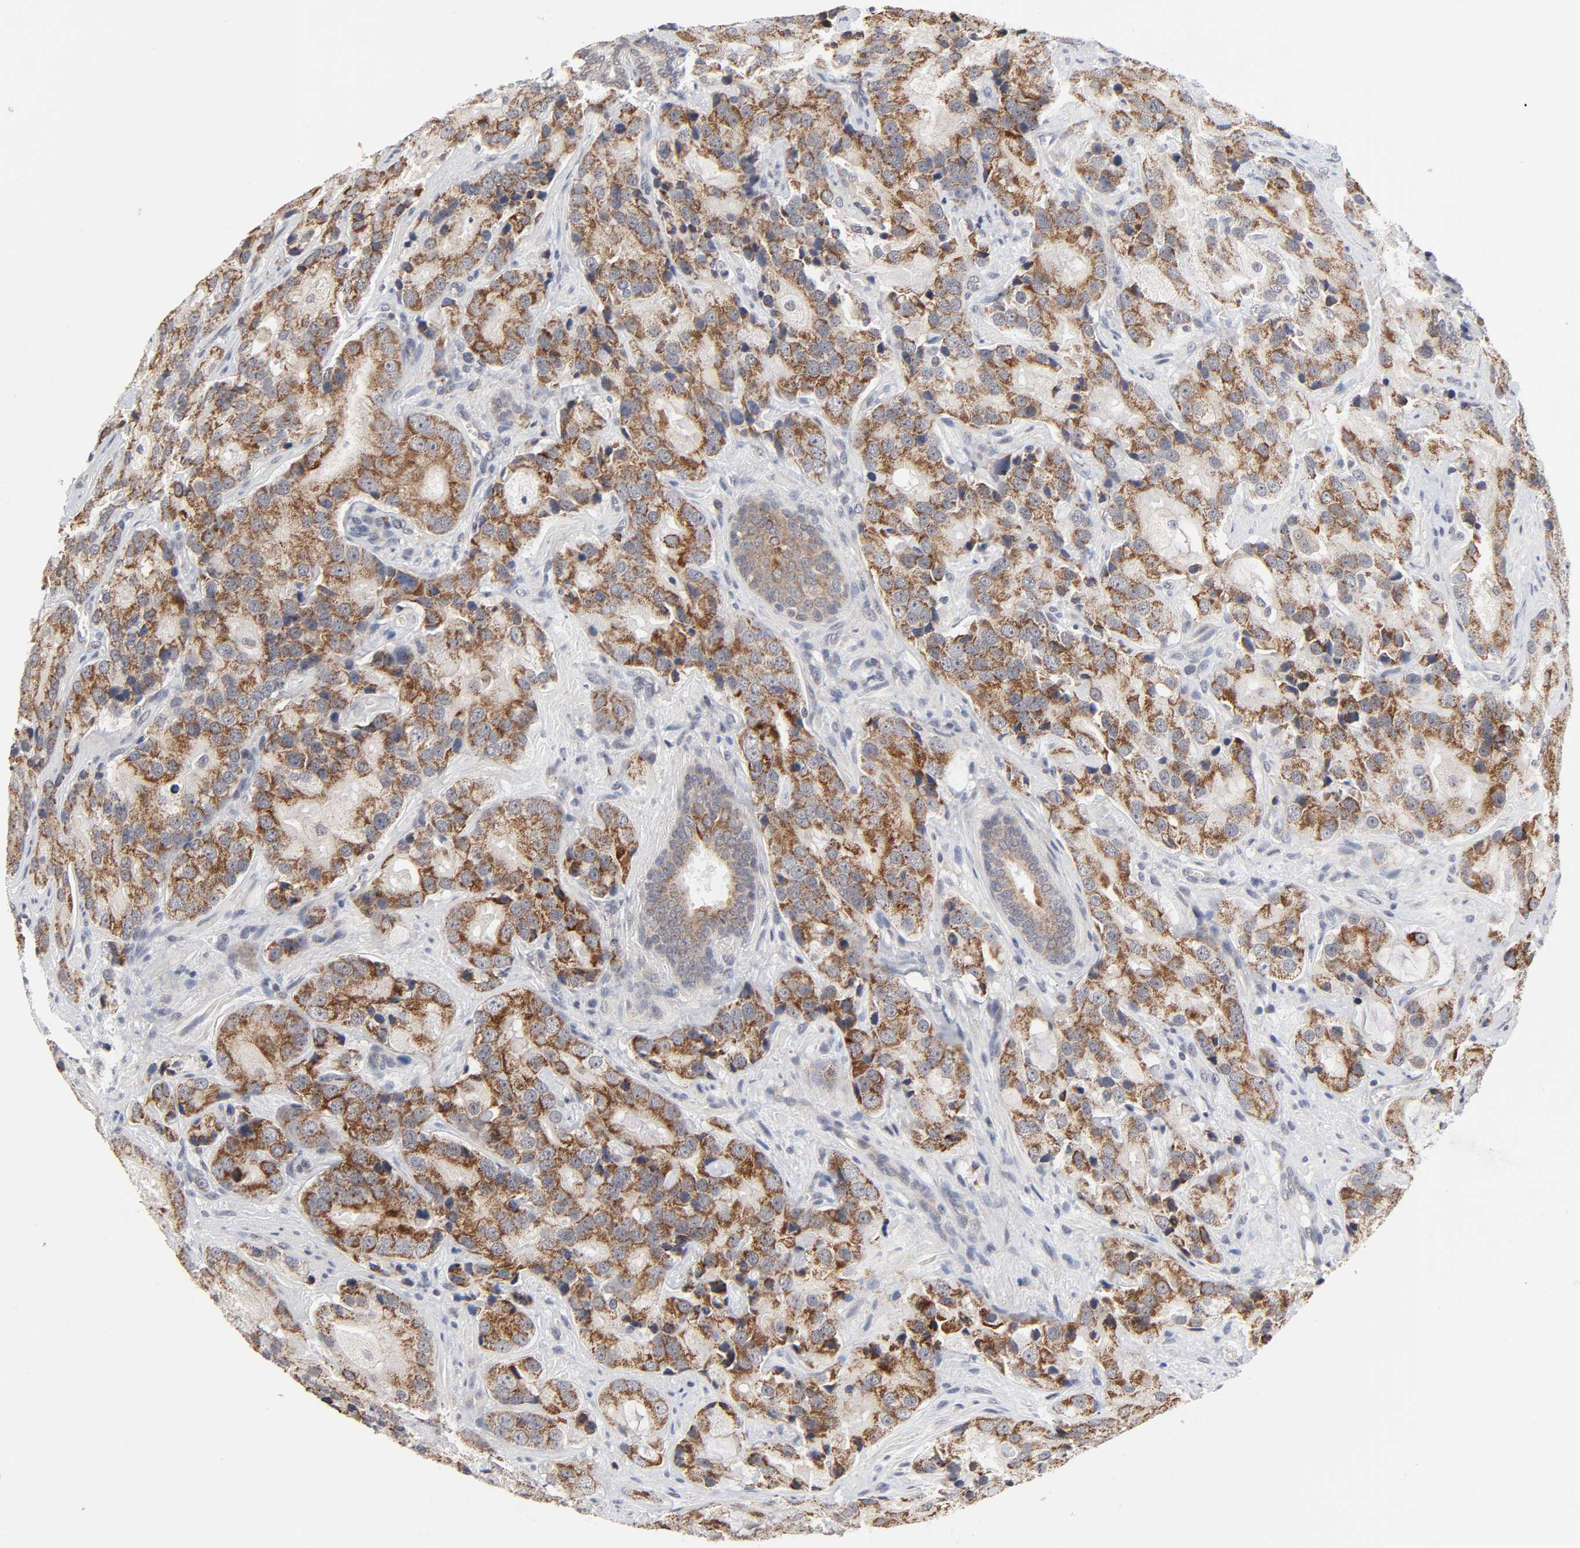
{"staining": {"intensity": "moderate", "quantity": ">75%", "location": "cytoplasmic/membranous"}, "tissue": "prostate cancer", "cell_type": "Tumor cells", "image_type": "cancer", "snomed": [{"axis": "morphology", "description": "Adenocarcinoma, High grade"}, {"axis": "topography", "description": "Prostate"}], "caption": "The micrograph shows a brown stain indicating the presence of a protein in the cytoplasmic/membranous of tumor cells in adenocarcinoma (high-grade) (prostate).", "gene": "AUH", "patient": {"sex": "male", "age": 70}}